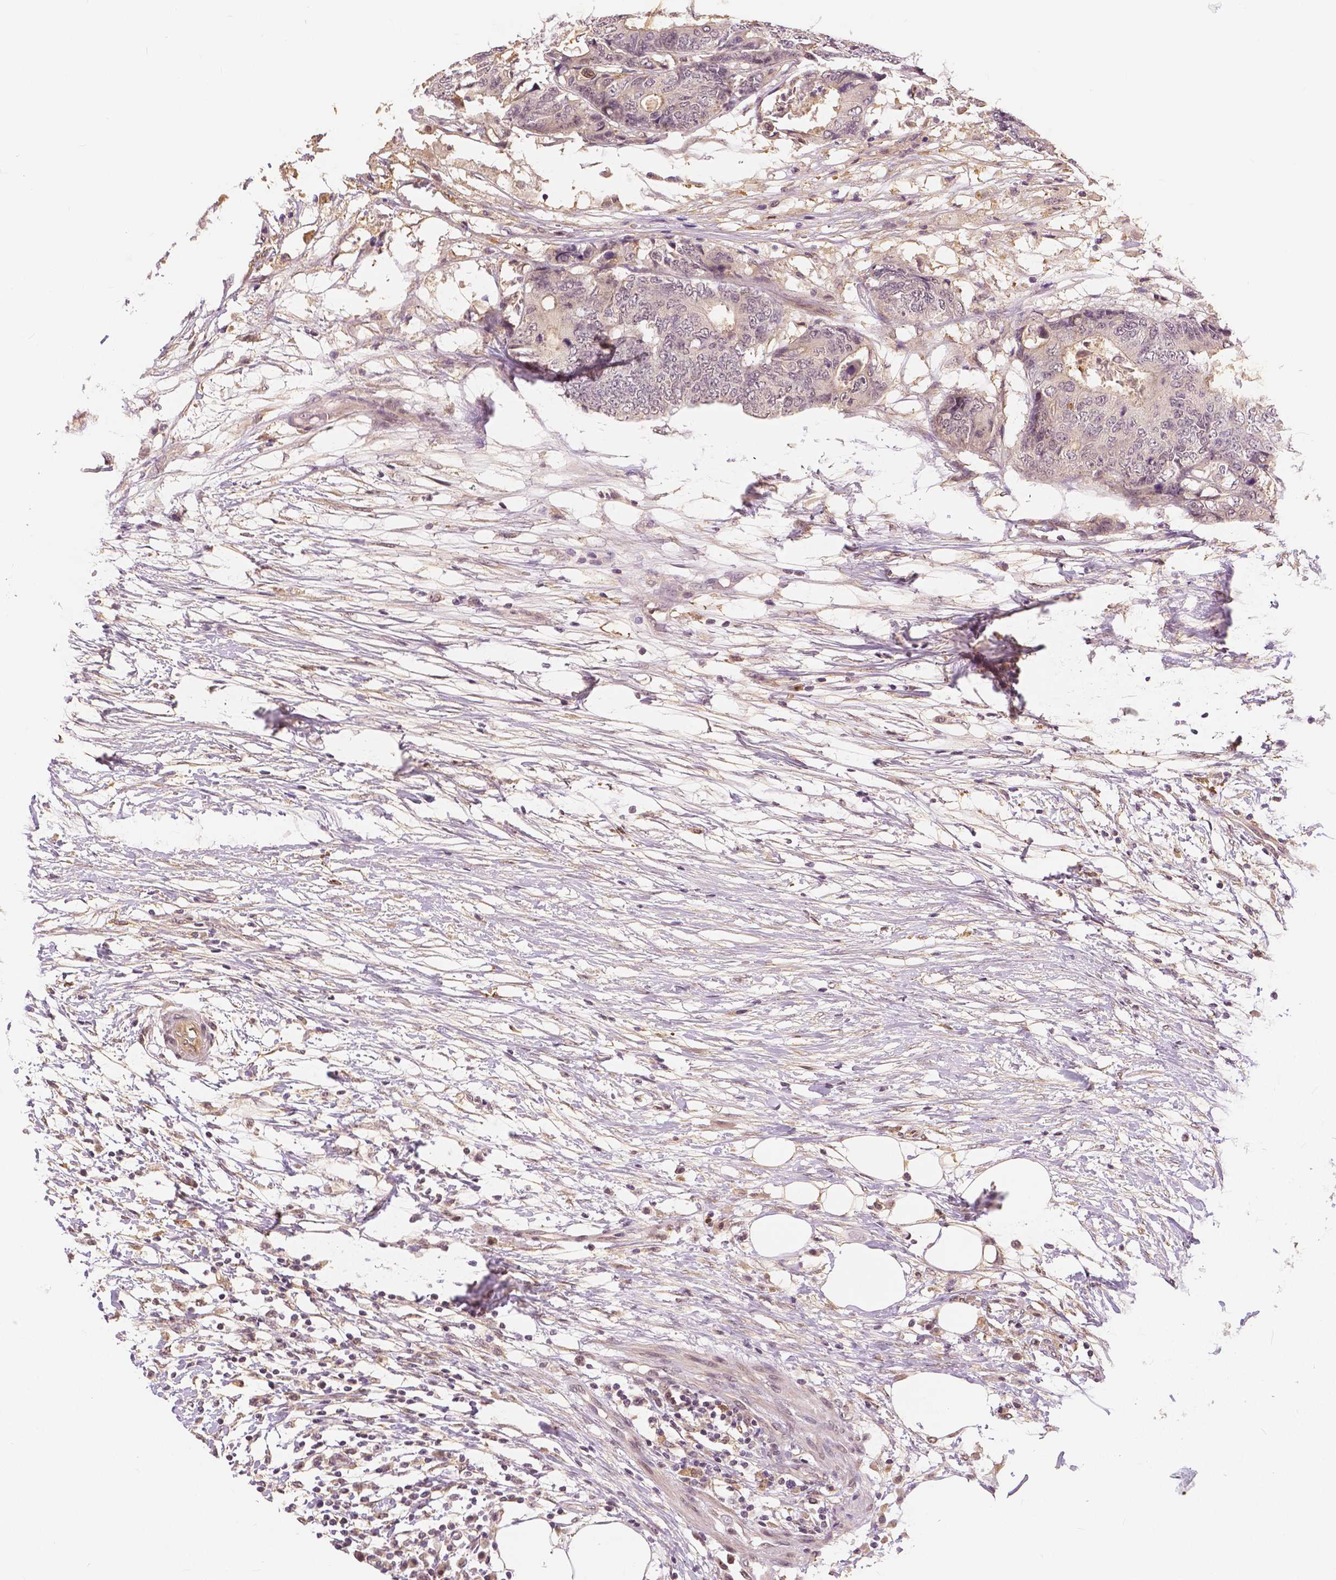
{"staining": {"intensity": "weak", "quantity": "<25%", "location": "cytoplasmic/membranous"}, "tissue": "colorectal cancer", "cell_type": "Tumor cells", "image_type": "cancer", "snomed": [{"axis": "morphology", "description": "Adenocarcinoma, NOS"}, {"axis": "topography", "description": "Colon"}], "caption": "The photomicrograph reveals no staining of tumor cells in adenocarcinoma (colorectal).", "gene": "MAP1LC3B", "patient": {"sex": "female", "age": 48}}